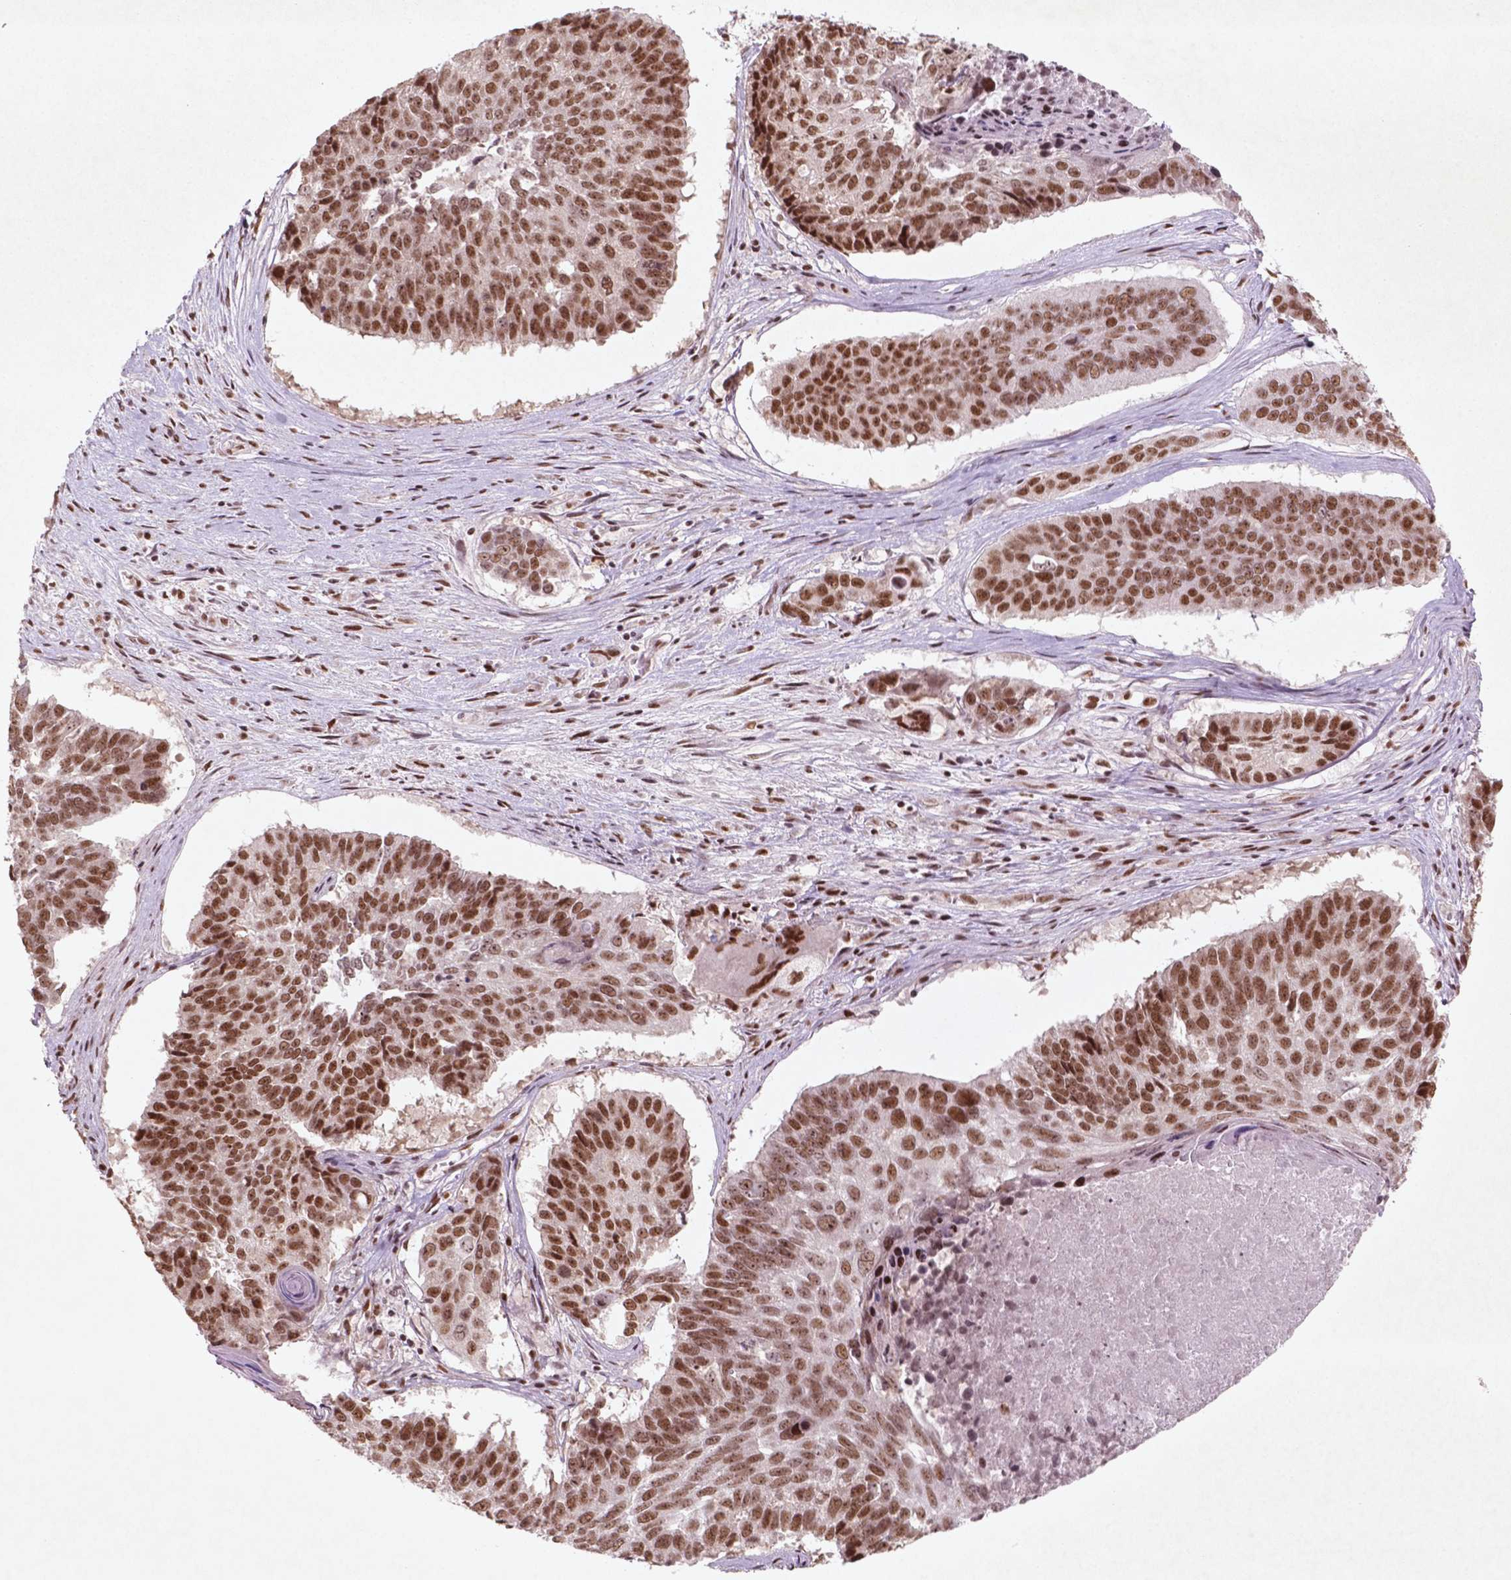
{"staining": {"intensity": "moderate", "quantity": ">75%", "location": "nuclear"}, "tissue": "lung cancer", "cell_type": "Tumor cells", "image_type": "cancer", "snomed": [{"axis": "morphology", "description": "Squamous cell carcinoma, NOS"}, {"axis": "topography", "description": "Lung"}], "caption": "This image exhibits immunohistochemistry (IHC) staining of lung cancer, with medium moderate nuclear expression in approximately >75% of tumor cells.", "gene": "HMG20B", "patient": {"sex": "male", "age": 73}}